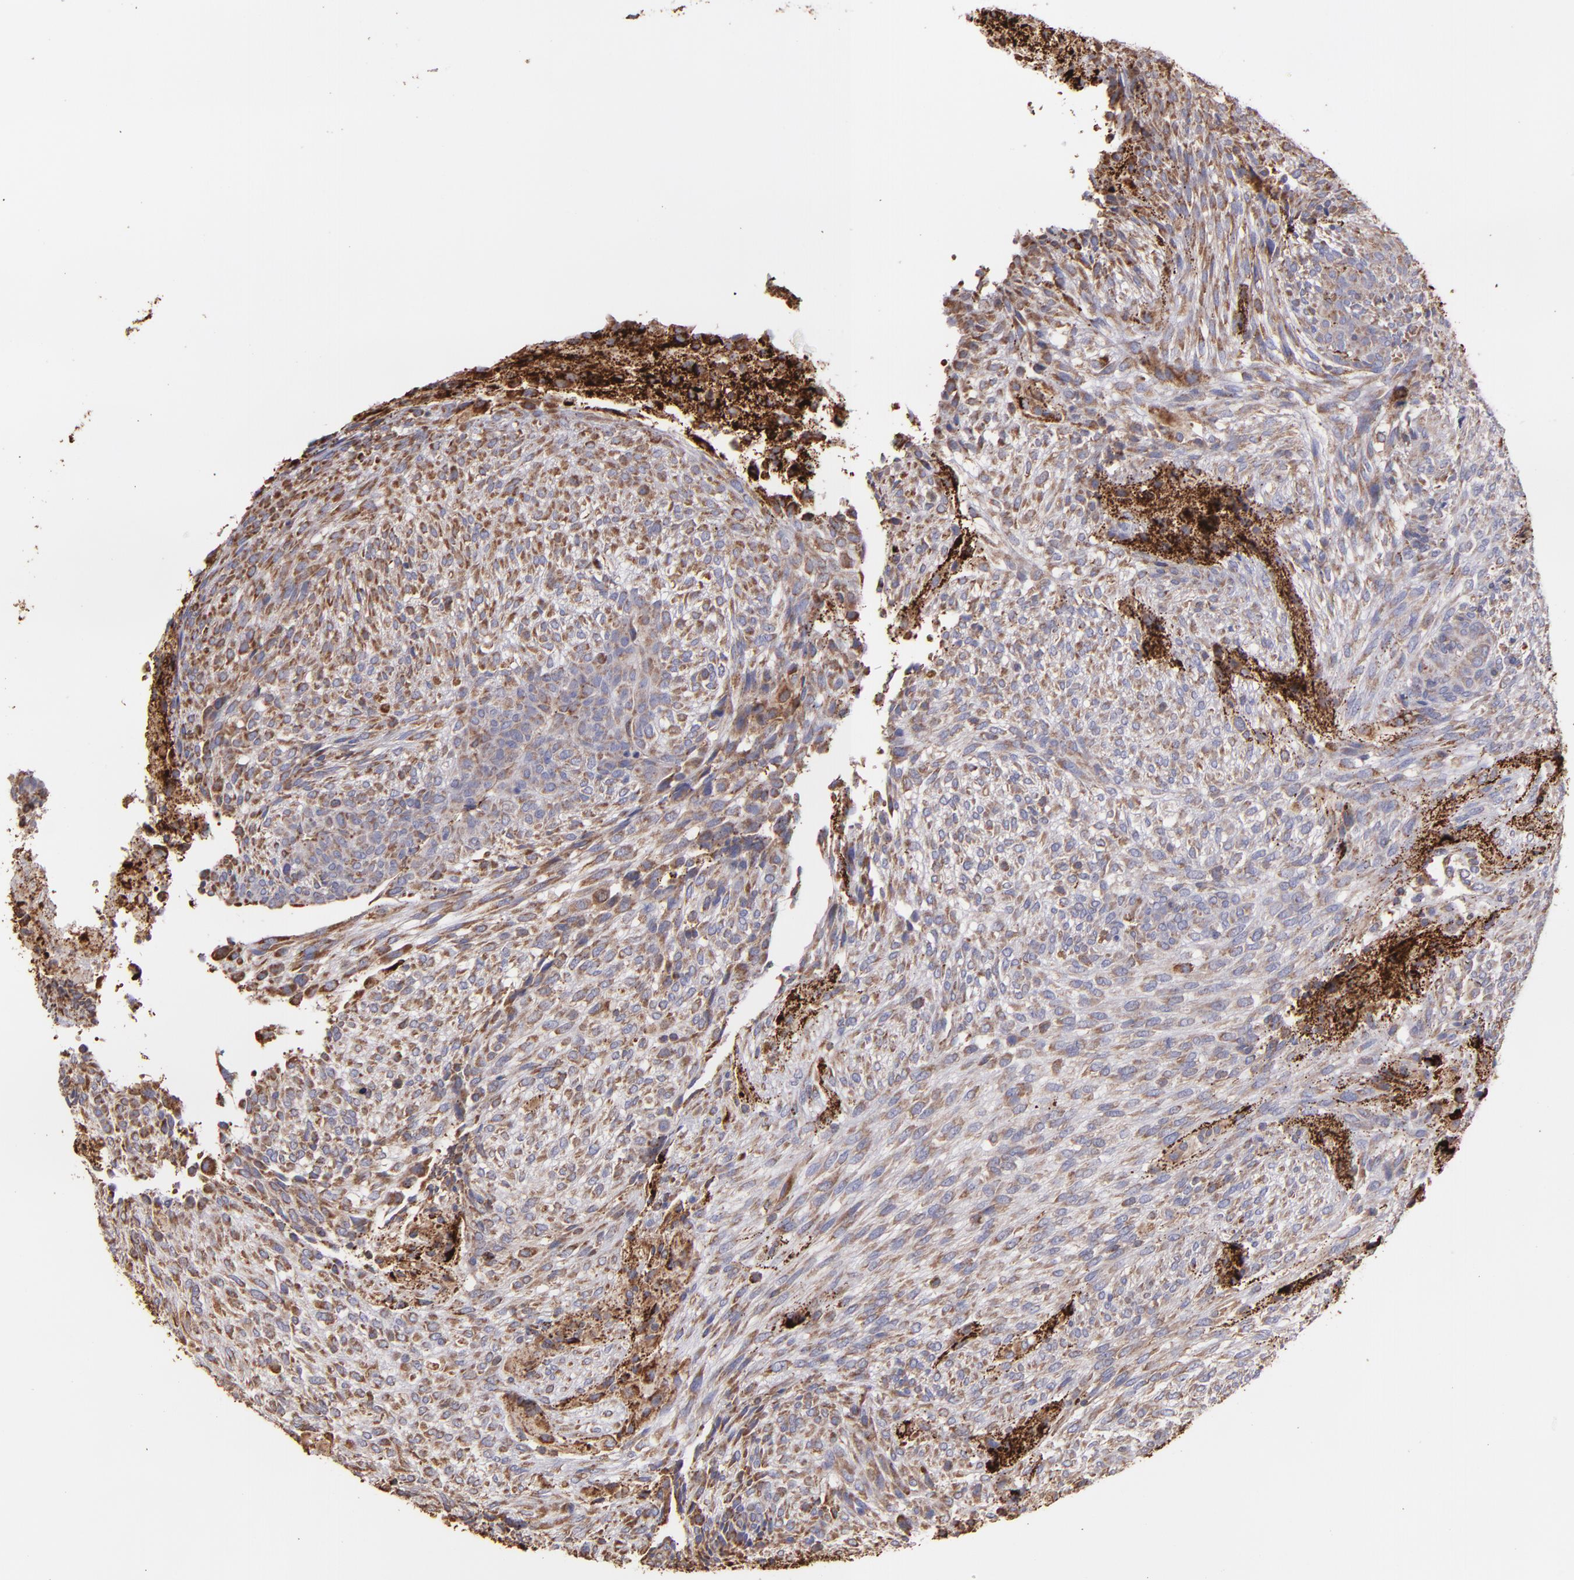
{"staining": {"intensity": "moderate", "quantity": ">75%", "location": "cytoplasmic/membranous"}, "tissue": "glioma", "cell_type": "Tumor cells", "image_type": "cancer", "snomed": [{"axis": "morphology", "description": "Glioma, malignant, High grade"}, {"axis": "topography", "description": "Cerebral cortex"}], "caption": "Glioma stained for a protein reveals moderate cytoplasmic/membranous positivity in tumor cells.", "gene": "MAOB", "patient": {"sex": "female", "age": 55}}